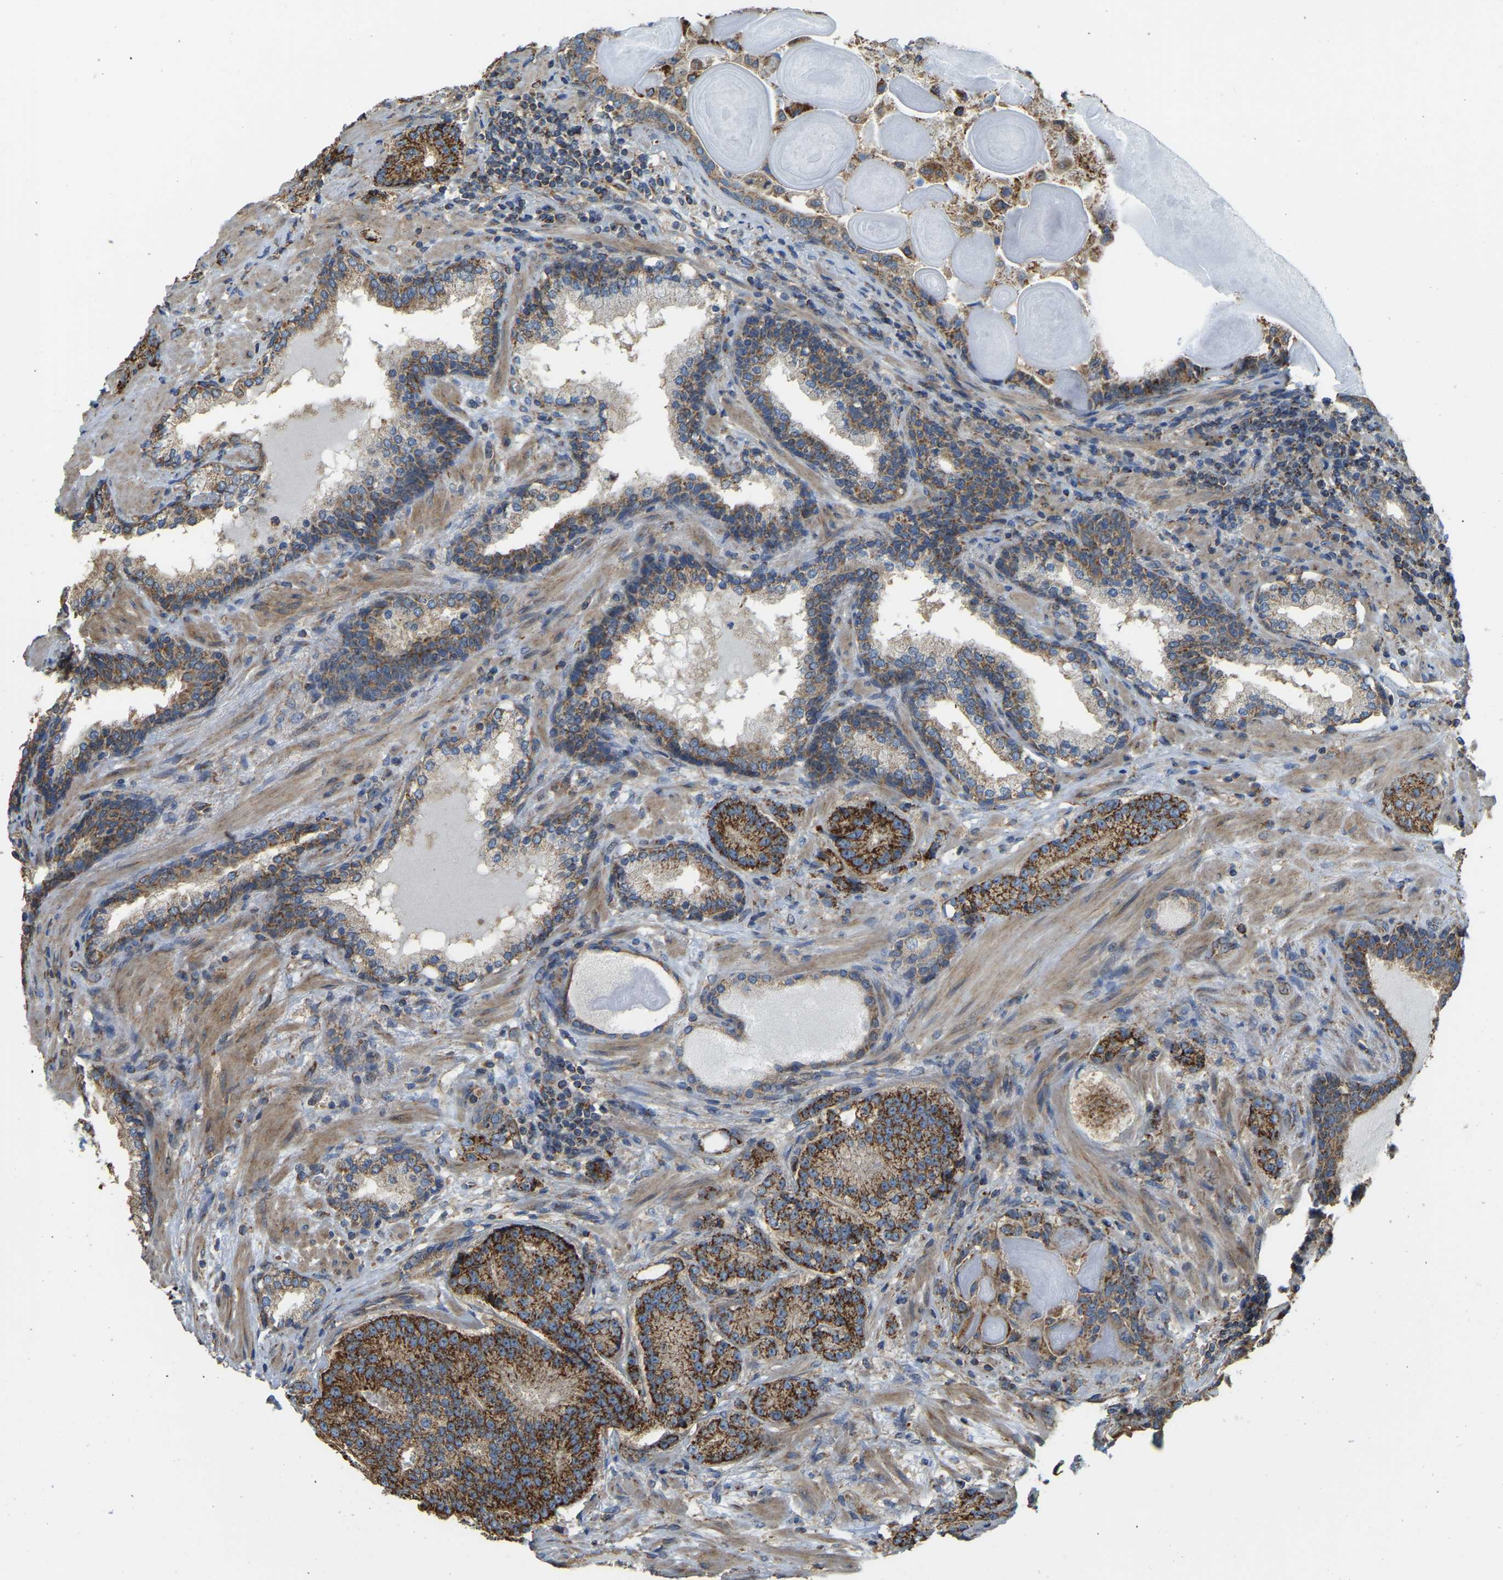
{"staining": {"intensity": "strong", "quantity": ">75%", "location": "cytoplasmic/membranous"}, "tissue": "prostate cancer", "cell_type": "Tumor cells", "image_type": "cancer", "snomed": [{"axis": "morphology", "description": "Adenocarcinoma, High grade"}, {"axis": "topography", "description": "Prostate"}], "caption": "About >75% of tumor cells in human prostate cancer (high-grade adenocarcinoma) display strong cytoplasmic/membranous protein positivity as visualized by brown immunohistochemical staining.", "gene": "PSMD7", "patient": {"sex": "male", "age": 61}}